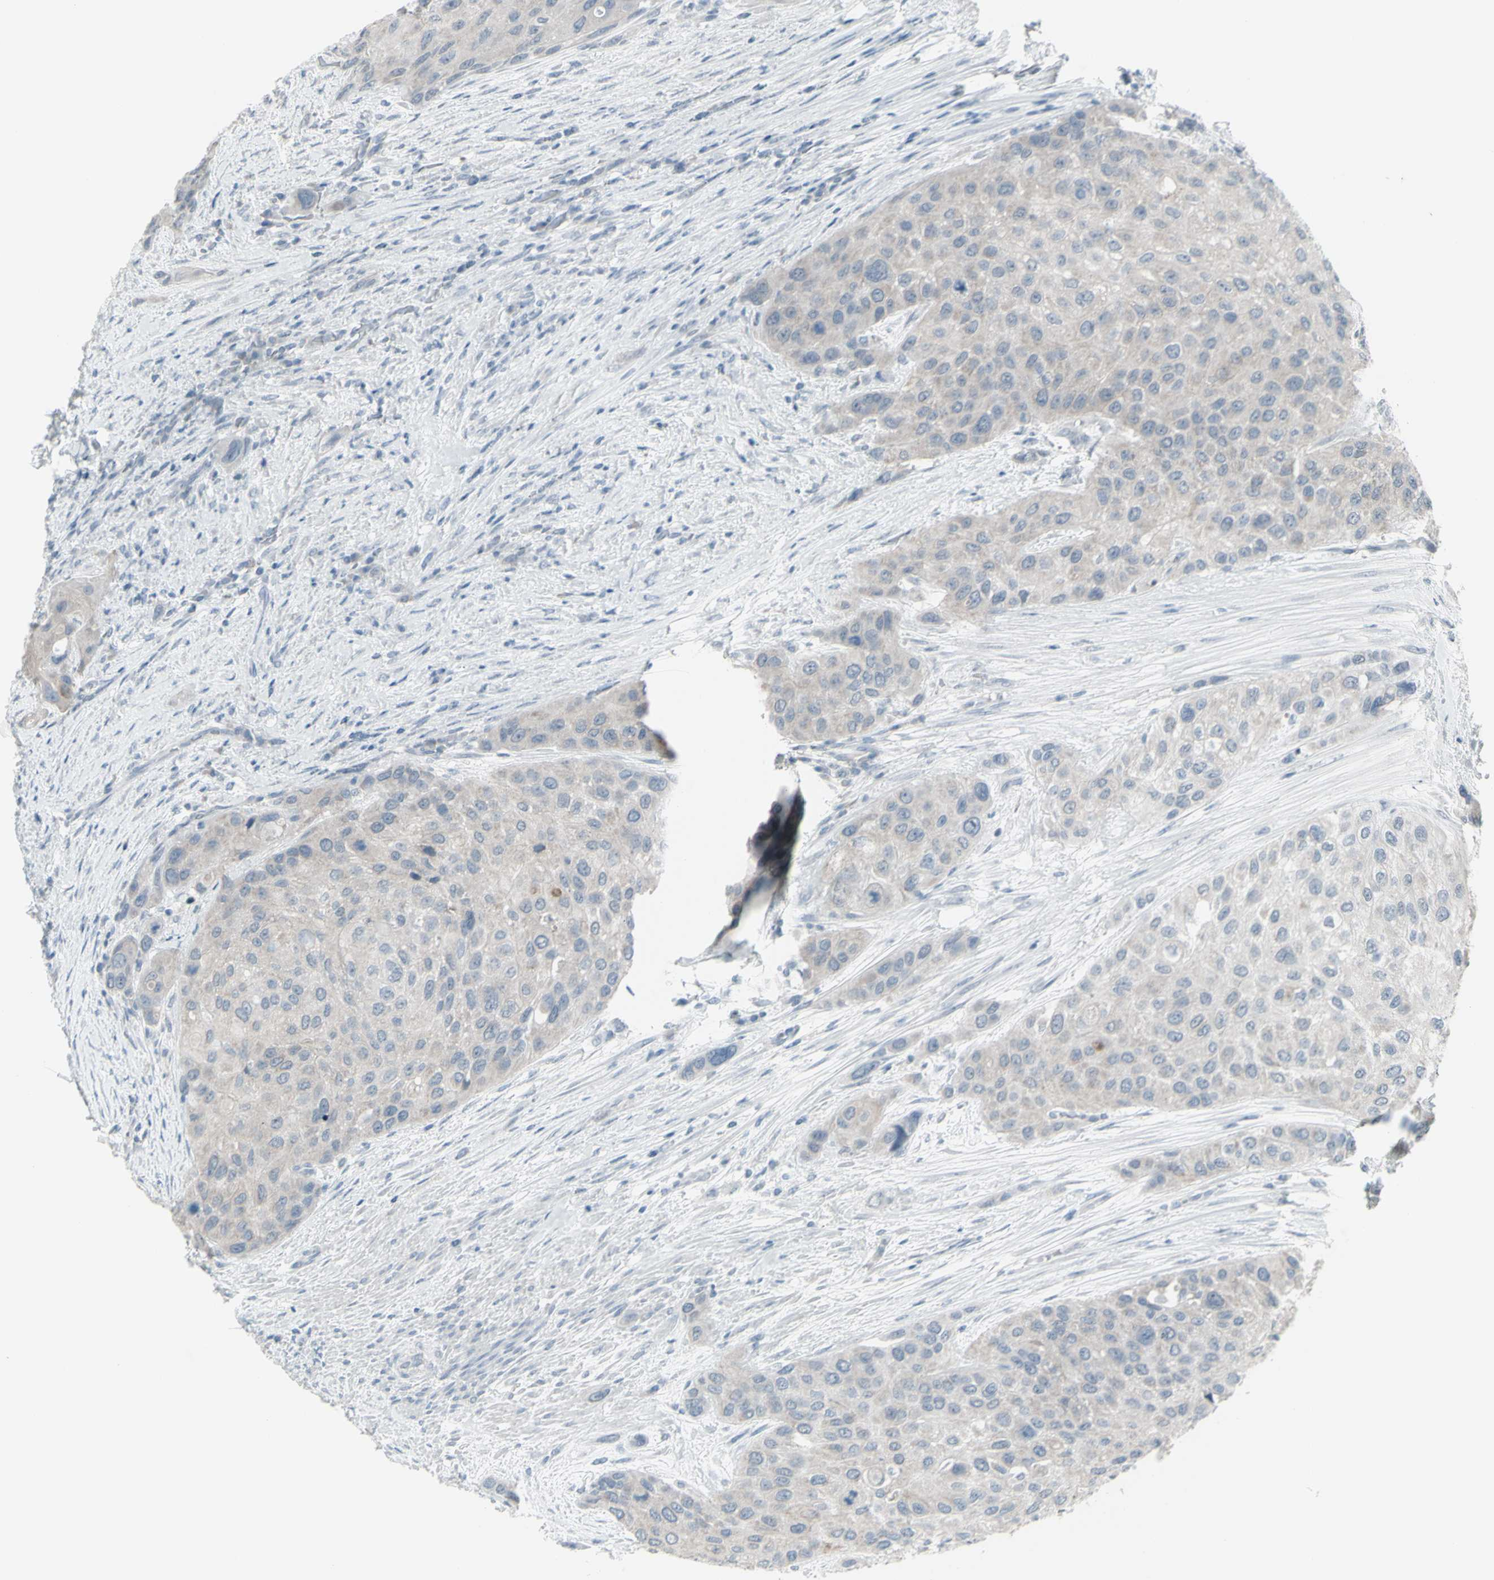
{"staining": {"intensity": "negative", "quantity": "none", "location": "none"}, "tissue": "urothelial cancer", "cell_type": "Tumor cells", "image_type": "cancer", "snomed": [{"axis": "morphology", "description": "Urothelial carcinoma, High grade"}, {"axis": "topography", "description": "Urinary bladder"}], "caption": "Immunohistochemistry (IHC) image of human urothelial cancer stained for a protein (brown), which demonstrates no positivity in tumor cells. (DAB (3,3'-diaminobenzidine) IHC visualized using brightfield microscopy, high magnification).", "gene": "RAB3A", "patient": {"sex": "female", "age": 56}}